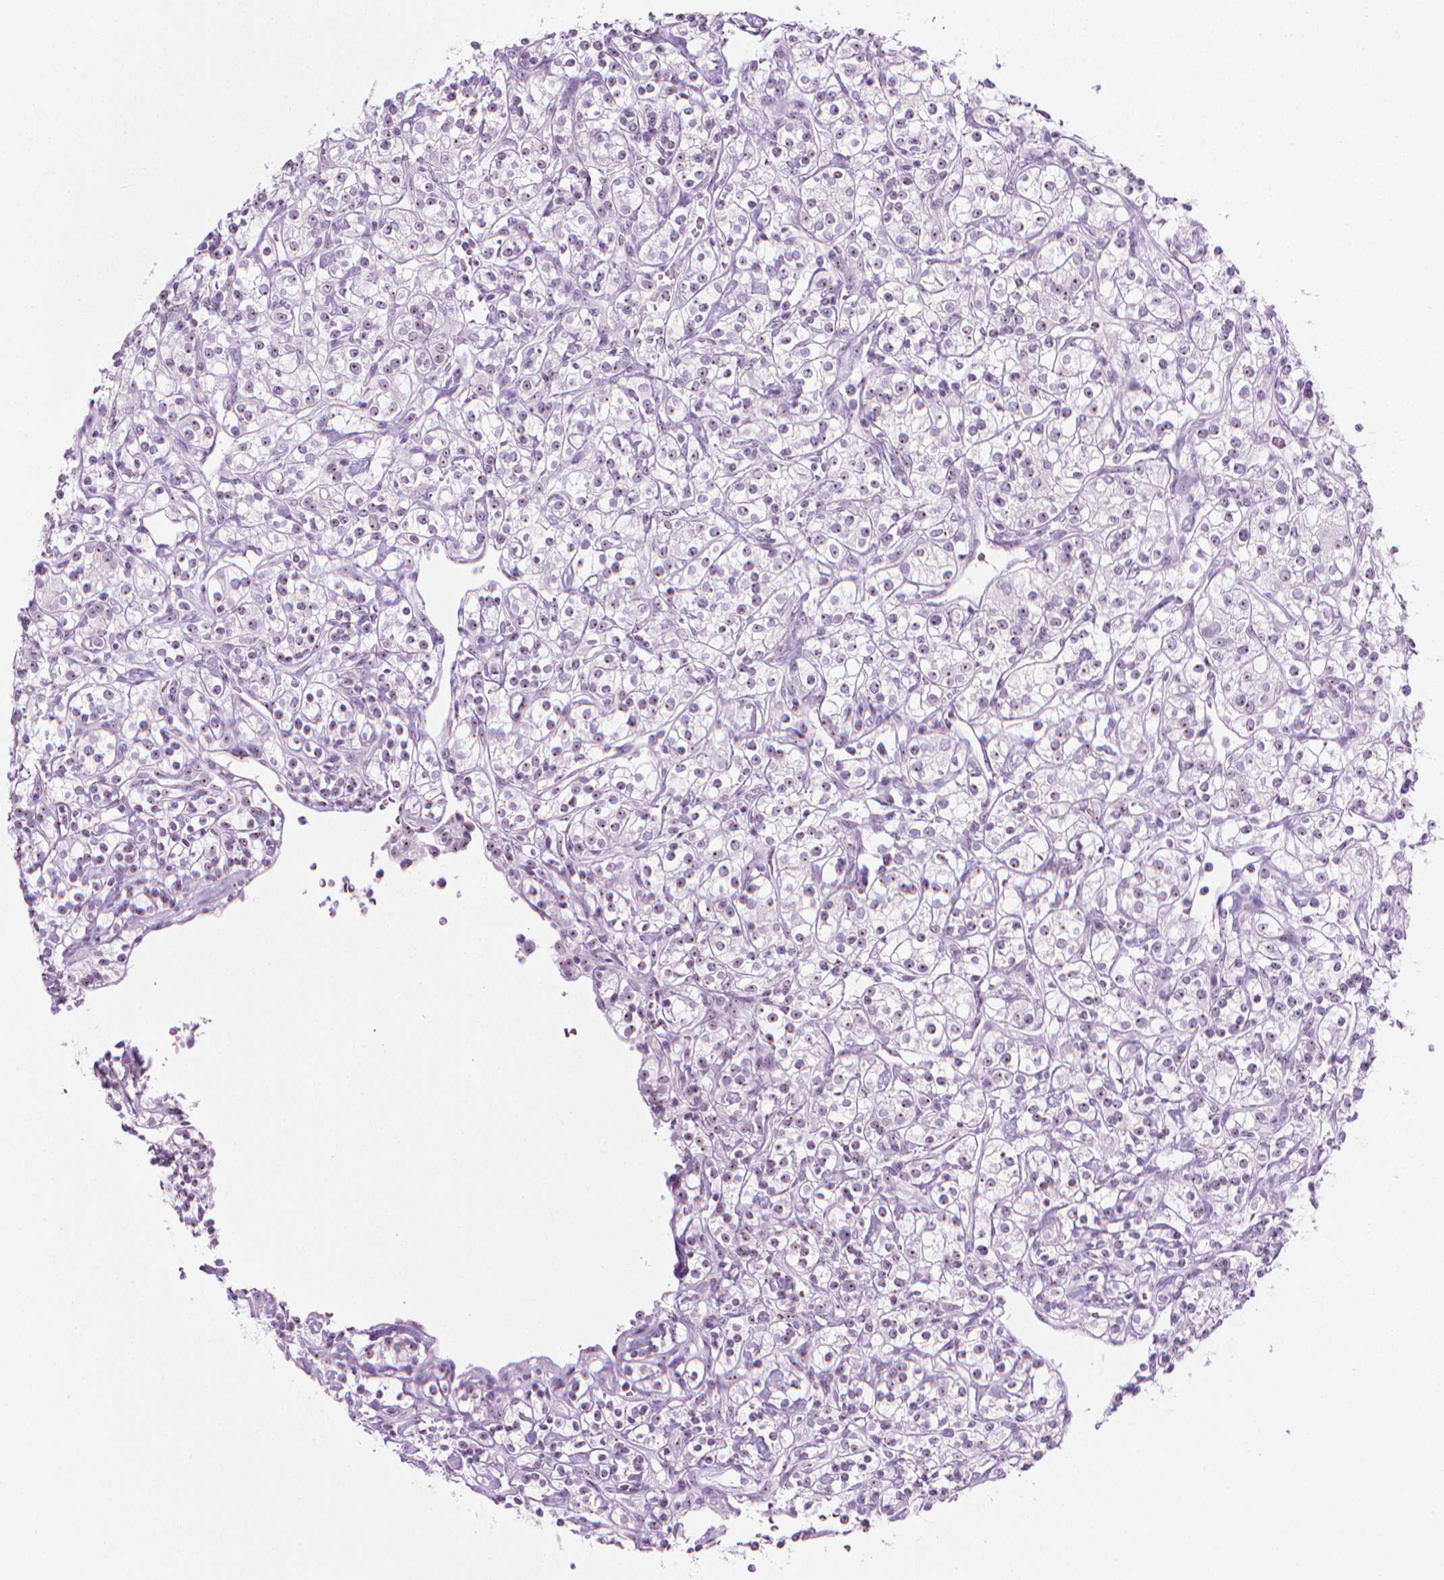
{"staining": {"intensity": "weak", "quantity": "<25%", "location": "nuclear"}, "tissue": "renal cancer", "cell_type": "Tumor cells", "image_type": "cancer", "snomed": [{"axis": "morphology", "description": "Adenocarcinoma, NOS"}, {"axis": "topography", "description": "Kidney"}], "caption": "This image is of adenocarcinoma (renal) stained with immunohistochemistry to label a protein in brown with the nuclei are counter-stained blue. There is no expression in tumor cells.", "gene": "NOL7", "patient": {"sex": "male", "age": 77}}